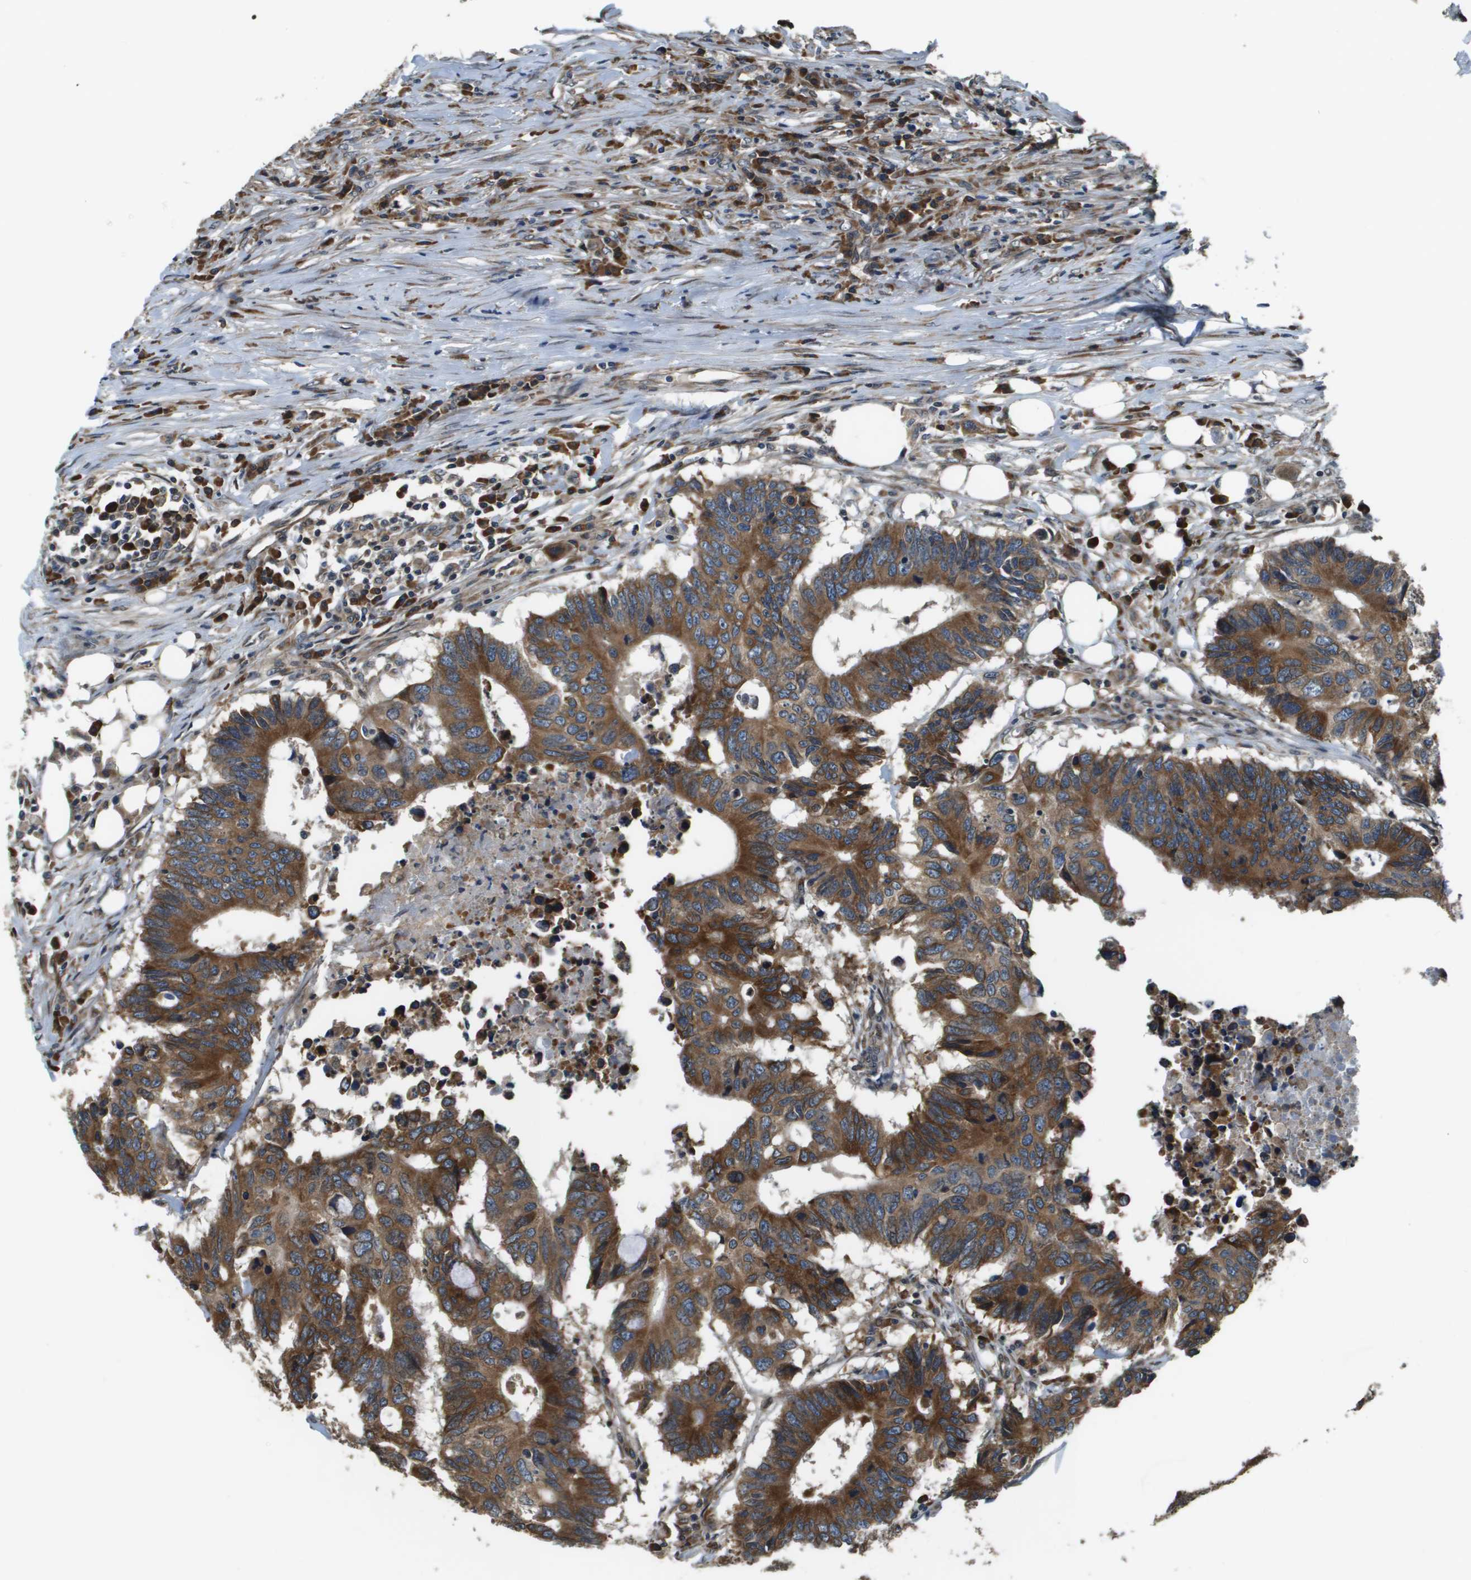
{"staining": {"intensity": "strong", "quantity": ">75%", "location": "cytoplasmic/membranous"}, "tissue": "colorectal cancer", "cell_type": "Tumor cells", "image_type": "cancer", "snomed": [{"axis": "morphology", "description": "Adenocarcinoma, NOS"}, {"axis": "topography", "description": "Colon"}], "caption": "Adenocarcinoma (colorectal) stained with a protein marker reveals strong staining in tumor cells.", "gene": "SEC62", "patient": {"sex": "male", "age": 71}}